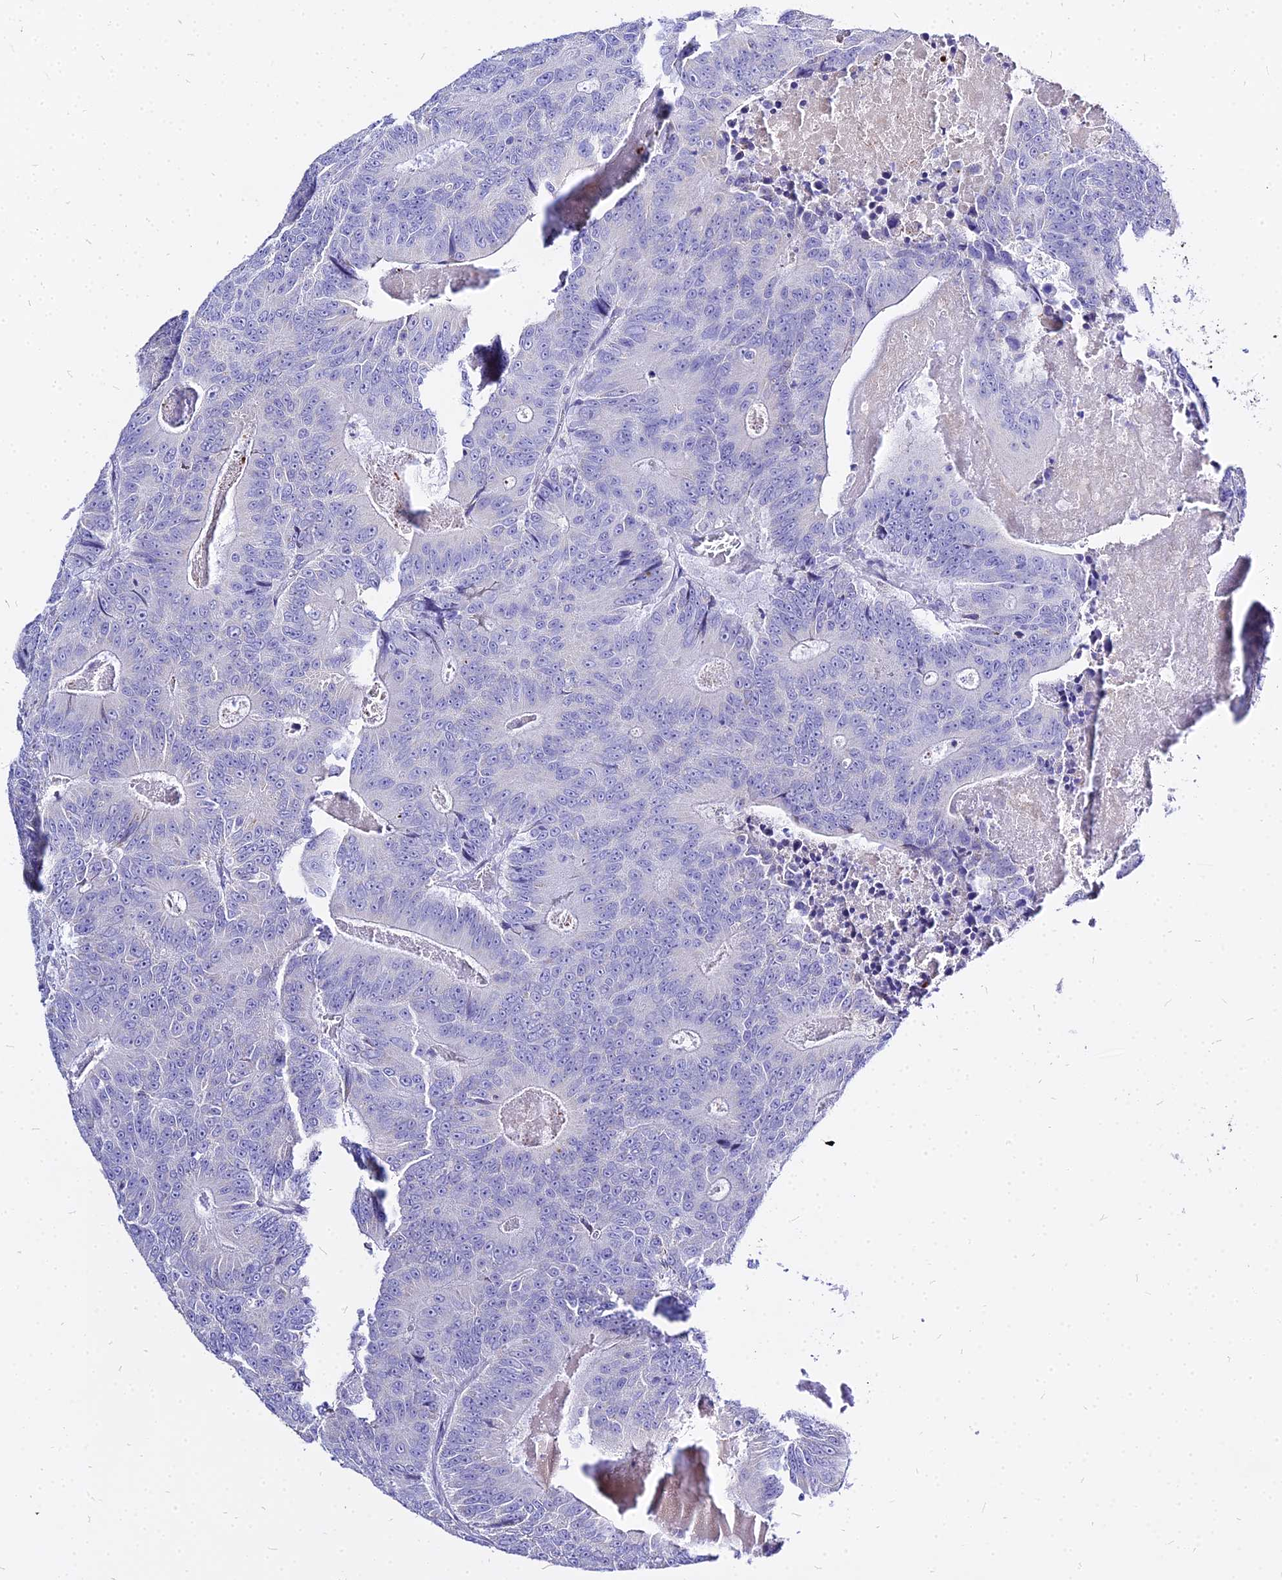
{"staining": {"intensity": "negative", "quantity": "none", "location": "none"}, "tissue": "colorectal cancer", "cell_type": "Tumor cells", "image_type": "cancer", "snomed": [{"axis": "morphology", "description": "Adenocarcinoma, NOS"}, {"axis": "topography", "description": "Colon"}], "caption": "An immunohistochemistry (IHC) histopathology image of colorectal adenocarcinoma is shown. There is no staining in tumor cells of colorectal adenocarcinoma.", "gene": "CARD18", "patient": {"sex": "male", "age": 83}}